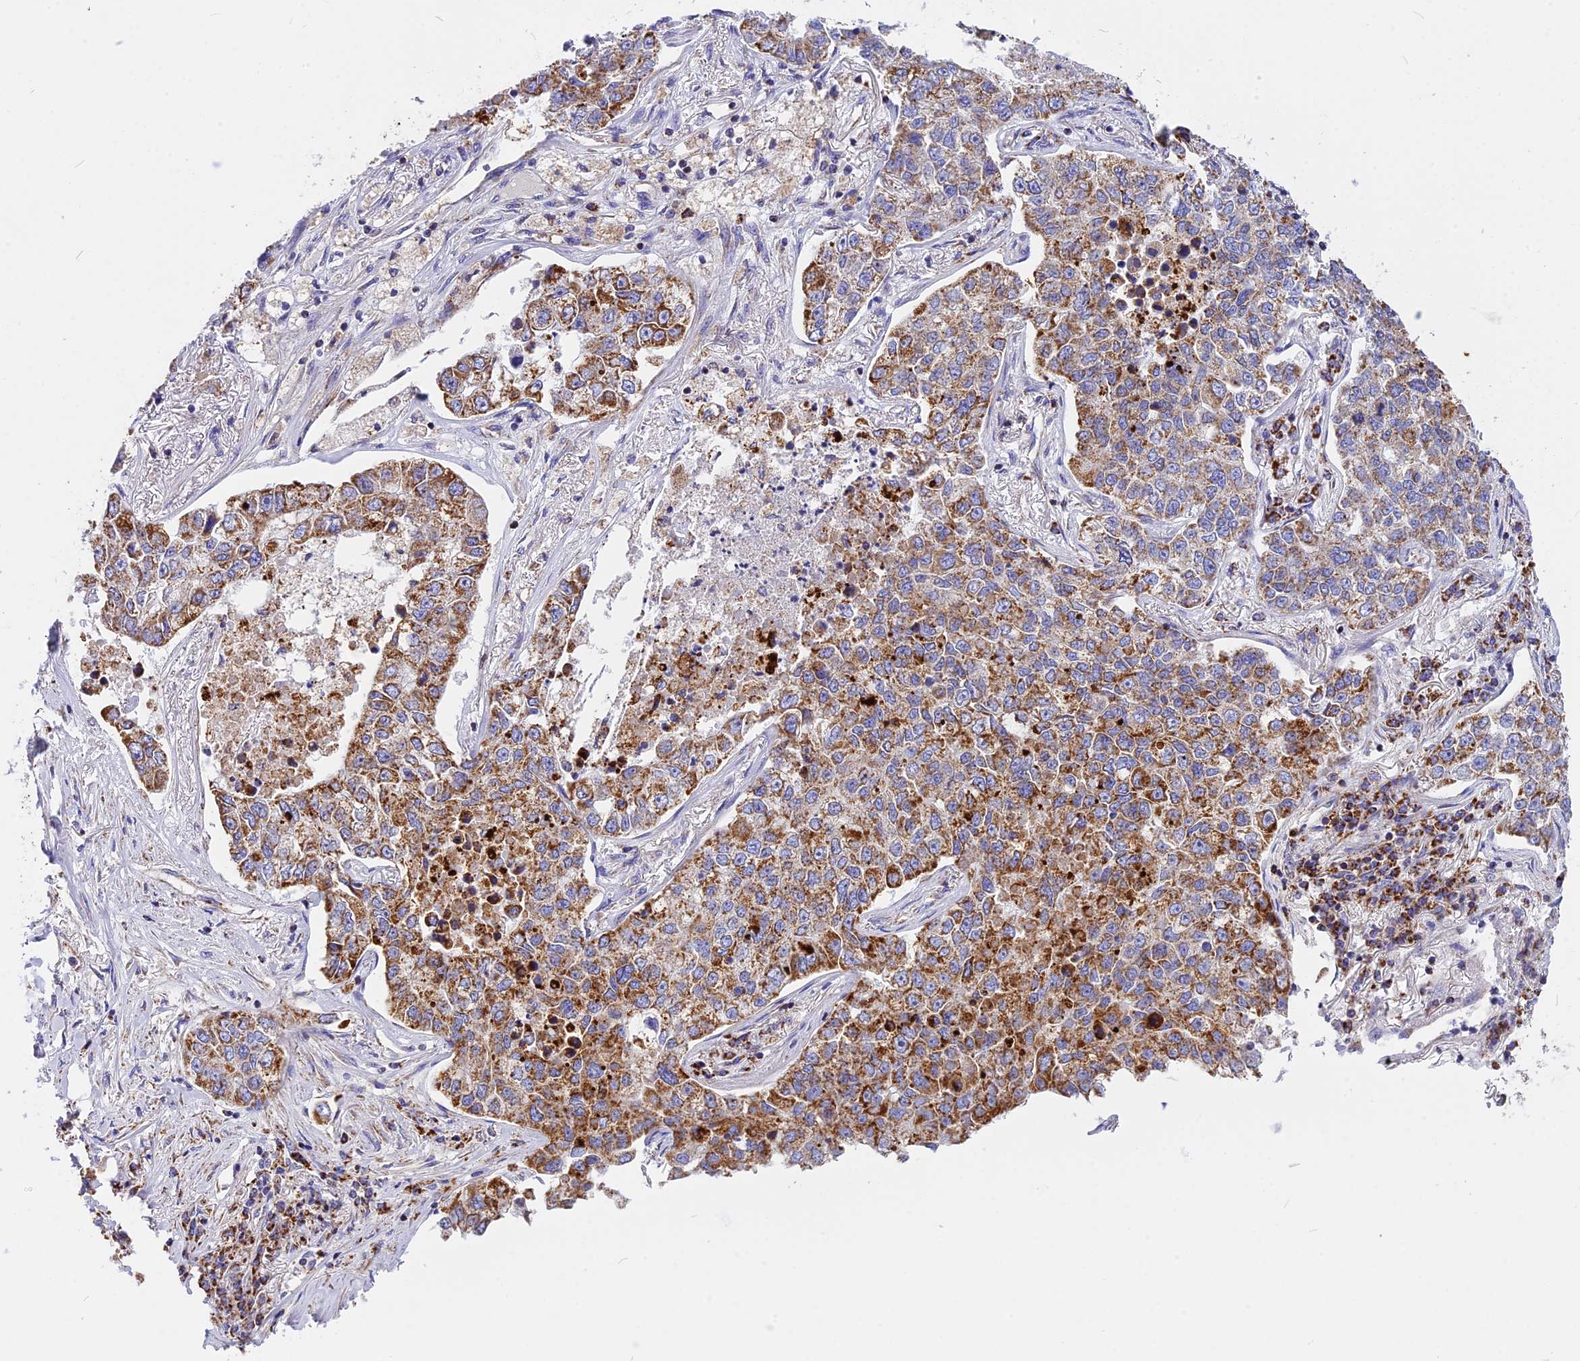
{"staining": {"intensity": "strong", "quantity": ">75%", "location": "cytoplasmic/membranous"}, "tissue": "lung cancer", "cell_type": "Tumor cells", "image_type": "cancer", "snomed": [{"axis": "morphology", "description": "Adenocarcinoma, NOS"}, {"axis": "topography", "description": "Lung"}], "caption": "DAB (3,3'-diaminobenzidine) immunohistochemical staining of lung cancer (adenocarcinoma) shows strong cytoplasmic/membranous protein expression in about >75% of tumor cells. (brown staining indicates protein expression, while blue staining denotes nuclei).", "gene": "VDAC2", "patient": {"sex": "male", "age": 49}}